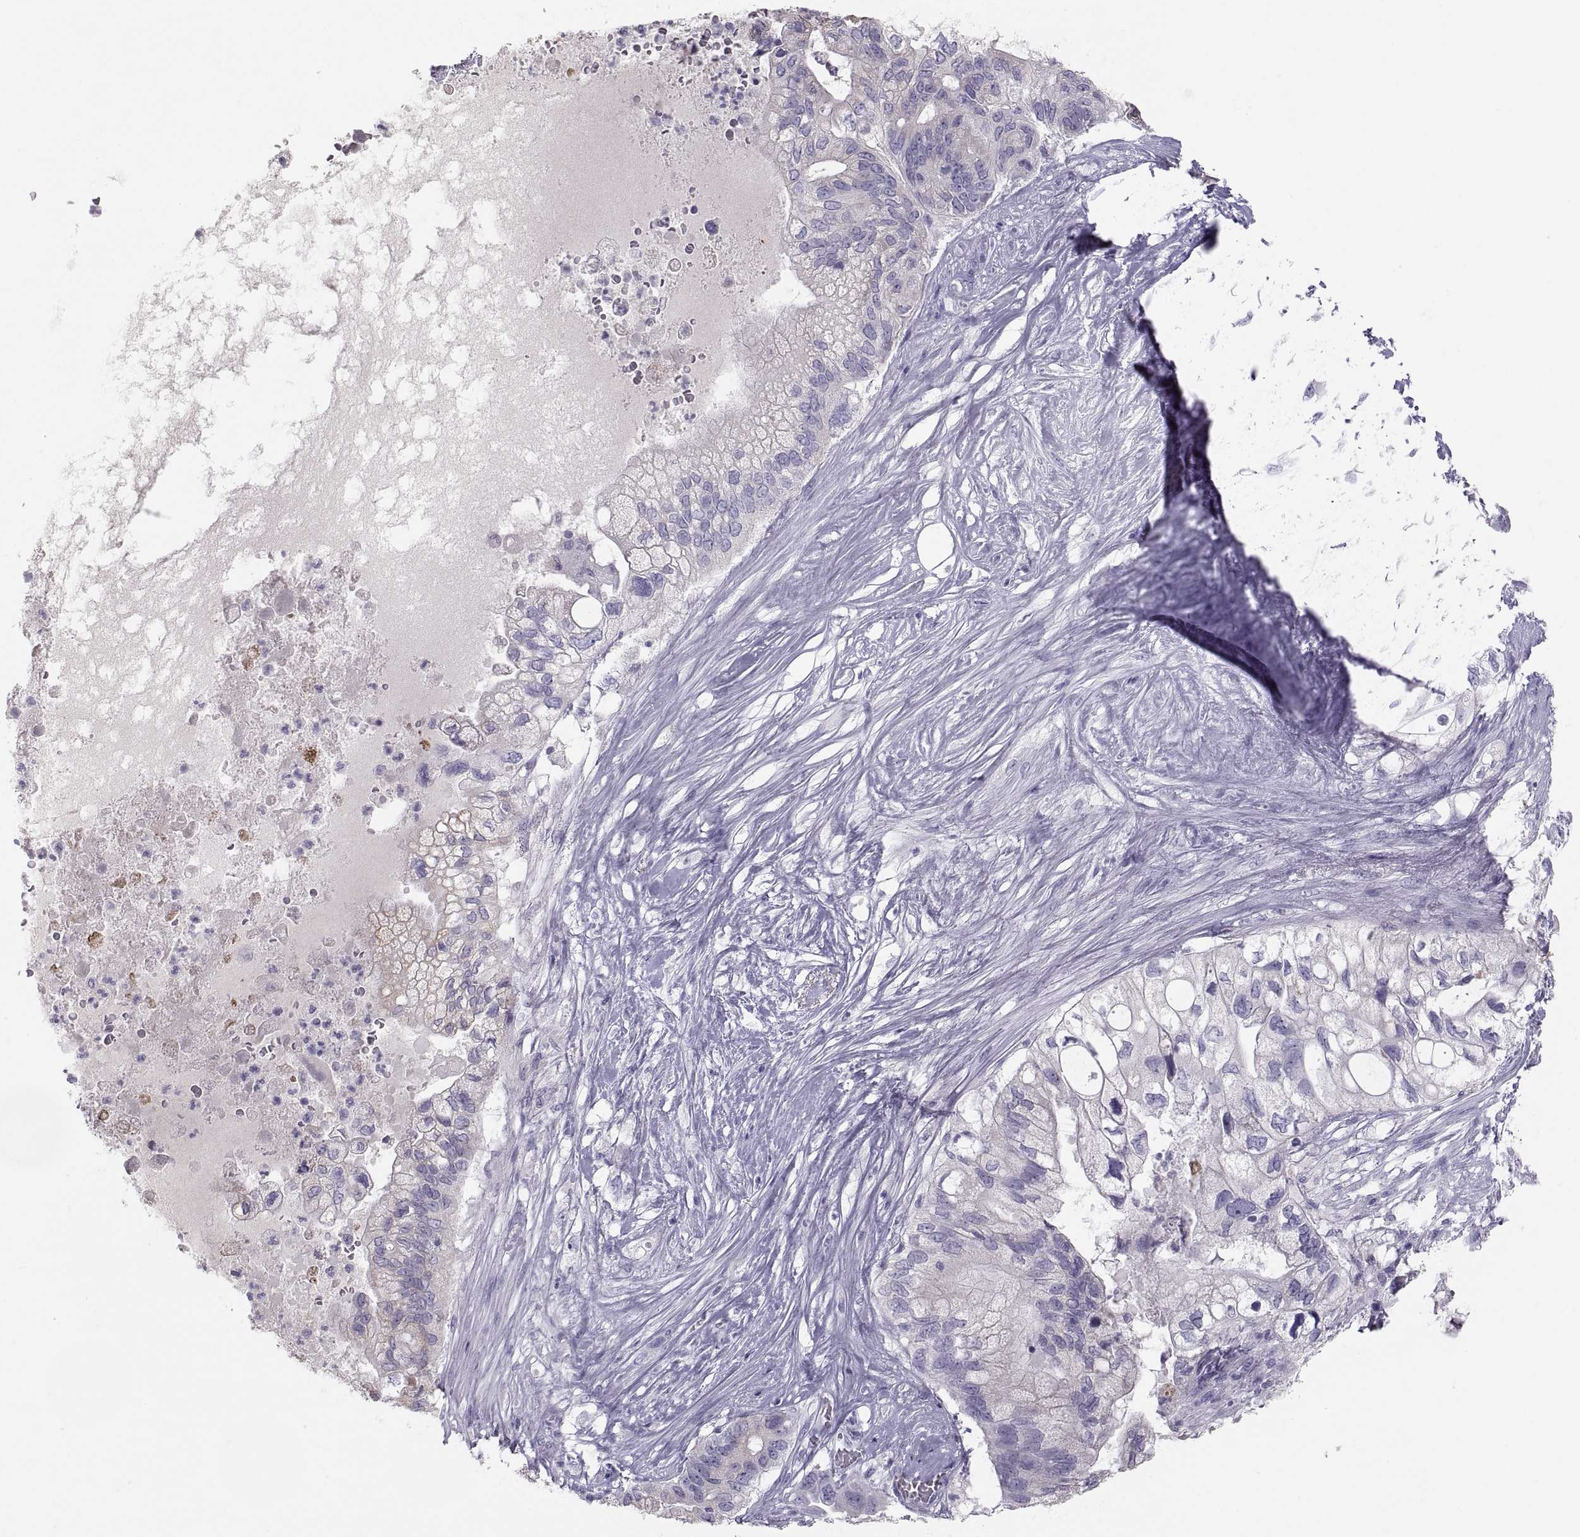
{"staining": {"intensity": "negative", "quantity": "none", "location": "none"}, "tissue": "pancreatic cancer", "cell_type": "Tumor cells", "image_type": "cancer", "snomed": [{"axis": "morphology", "description": "Adenocarcinoma, NOS"}, {"axis": "topography", "description": "Pancreas"}], "caption": "The immunohistochemistry photomicrograph has no significant positivity in tumor cells of adenocarcinoma (pancreatic) tissue.", "gene": "MAGEB2", "patient": {"sex": "female", "age": 72}}